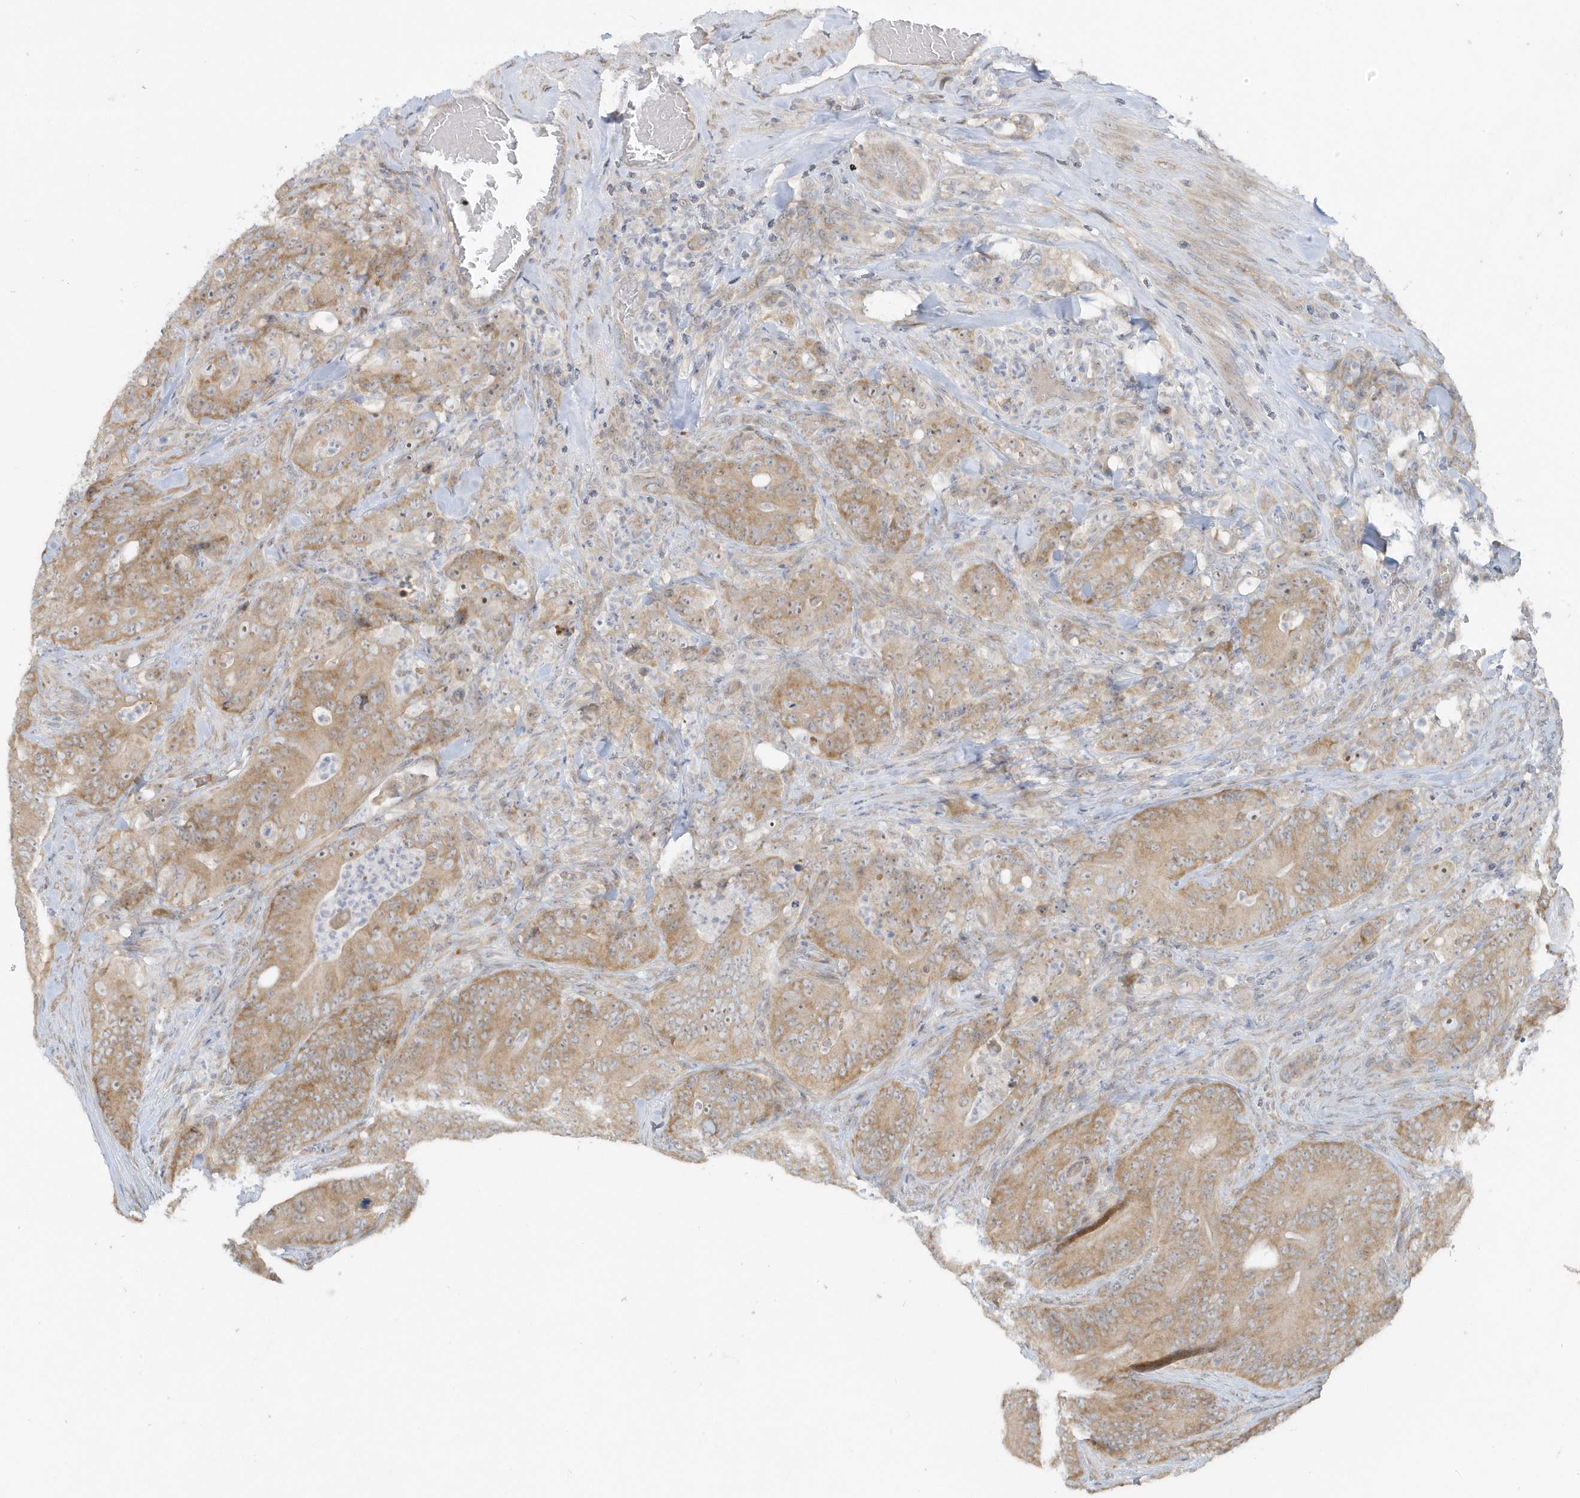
{"staining": {"intensity": "moderate", "quantity": ">75%", "location": "cytoplasmic/membranous"}, "tissue": "colorectal cancer", "cell_type": "Tumor cells", "image_type": "cancer", "snomed": [{"axis": "morphology", "description": "Normal tissue, NOS"}, {"axis": "topography", "description": "Colon"}], "caption": "Immunohistochemistry (DAB (3,3'-diaminobenzidine)) staining of colorectal cancer displays moderate cytoplasmic/membranous protein staining in about >75% of tumor cells. The staining was performed using DAB, with brown indicating positive protein expression. Nuclei are stained blue with hematoxylin.", "gene": "SCN3A", "patient": {"sex": "female", "age": 82}}